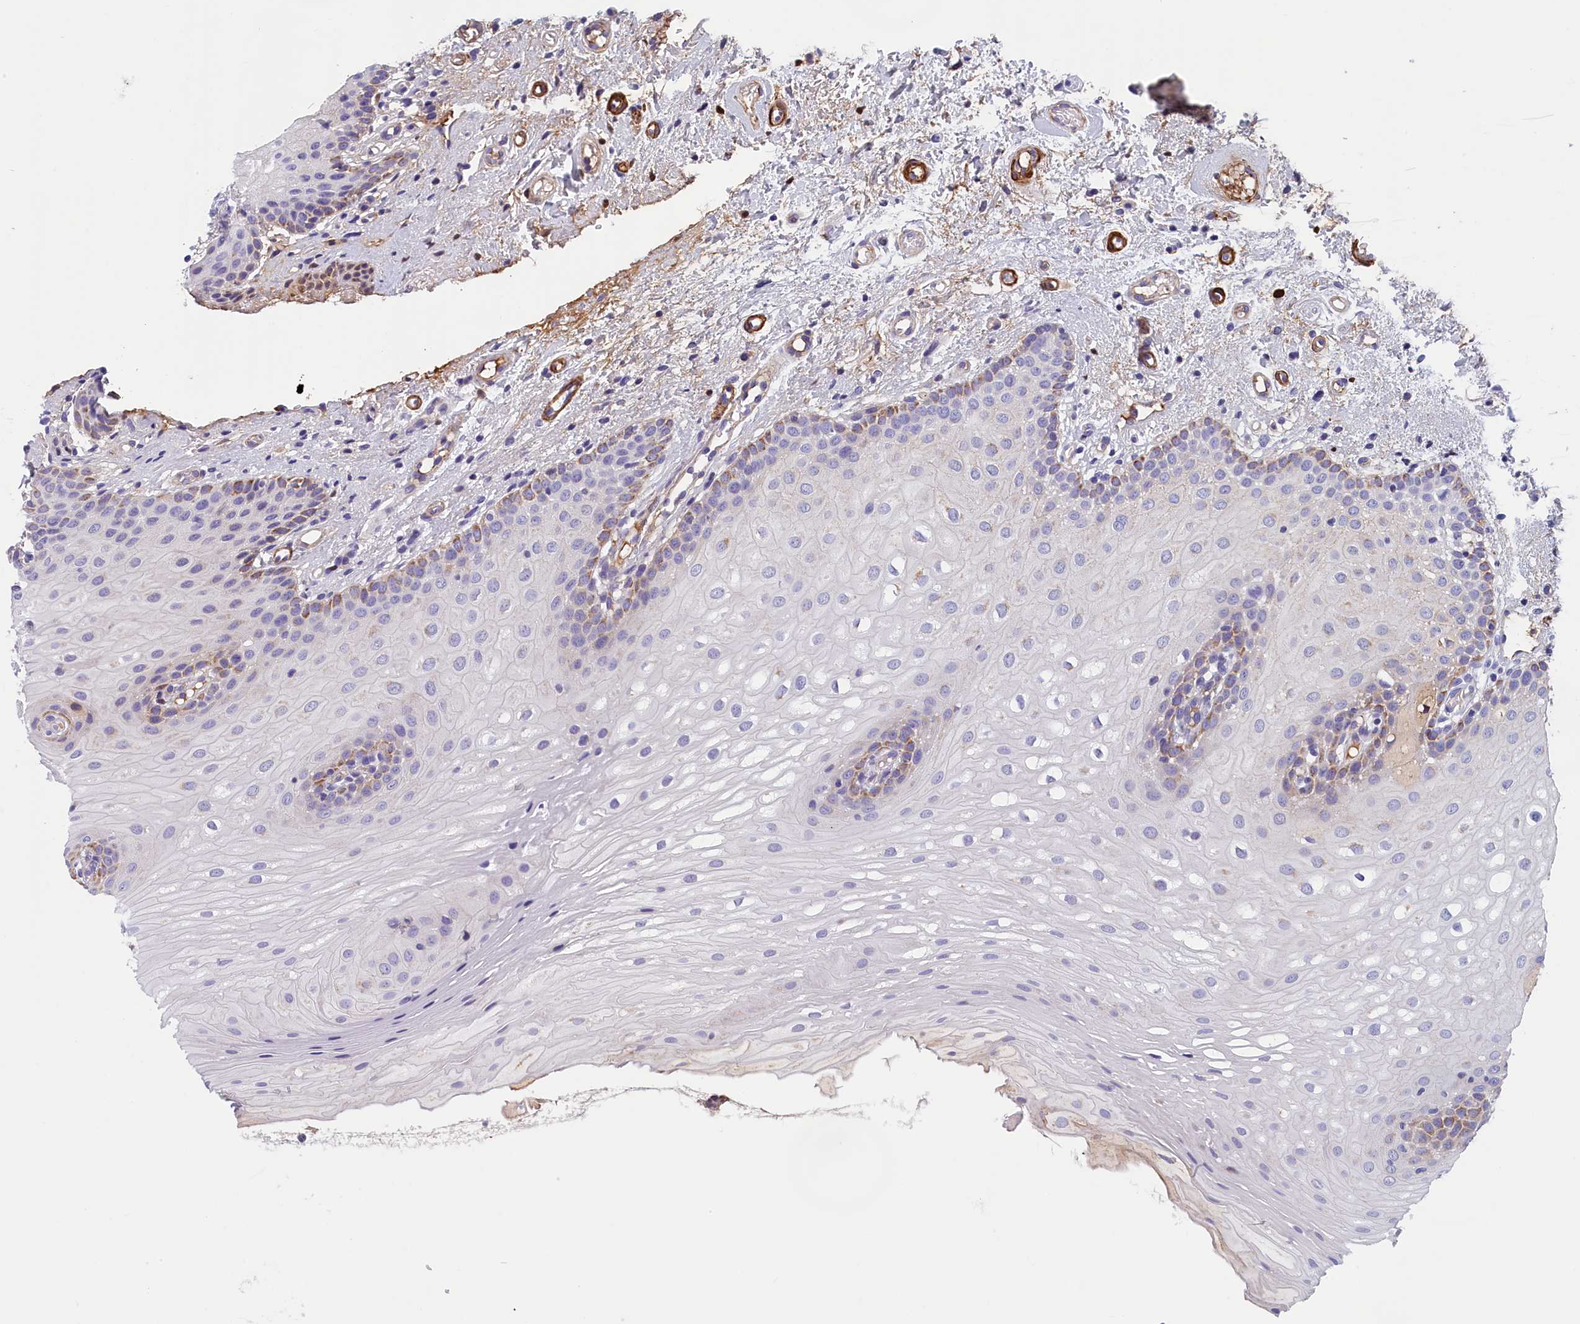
{"staining": {"intensity": "moderate", "quantity": "25%-75%", "location": "cytoplasmic/membranous"}, "tissue": "oral mucosa", "cell_type": "Squamous epithelial cells", "image_type": "normal", "snomed": [{"axis": "morphology", "description": "Normal tissue, NOS"}, {"axis": "topography", "description": "Oral tissue"}], "caption": "Immunohistochemical staining of normal human oral mucosa exhibits medium levels of moderate cytoplasmic/membranous positivity in about 25%-75% of squamous epithelial cells. (IHC, brightfield microscopy, high magnification).", "gene": "BCL2L13", "patient": {"sex": "female", "age": 54}}